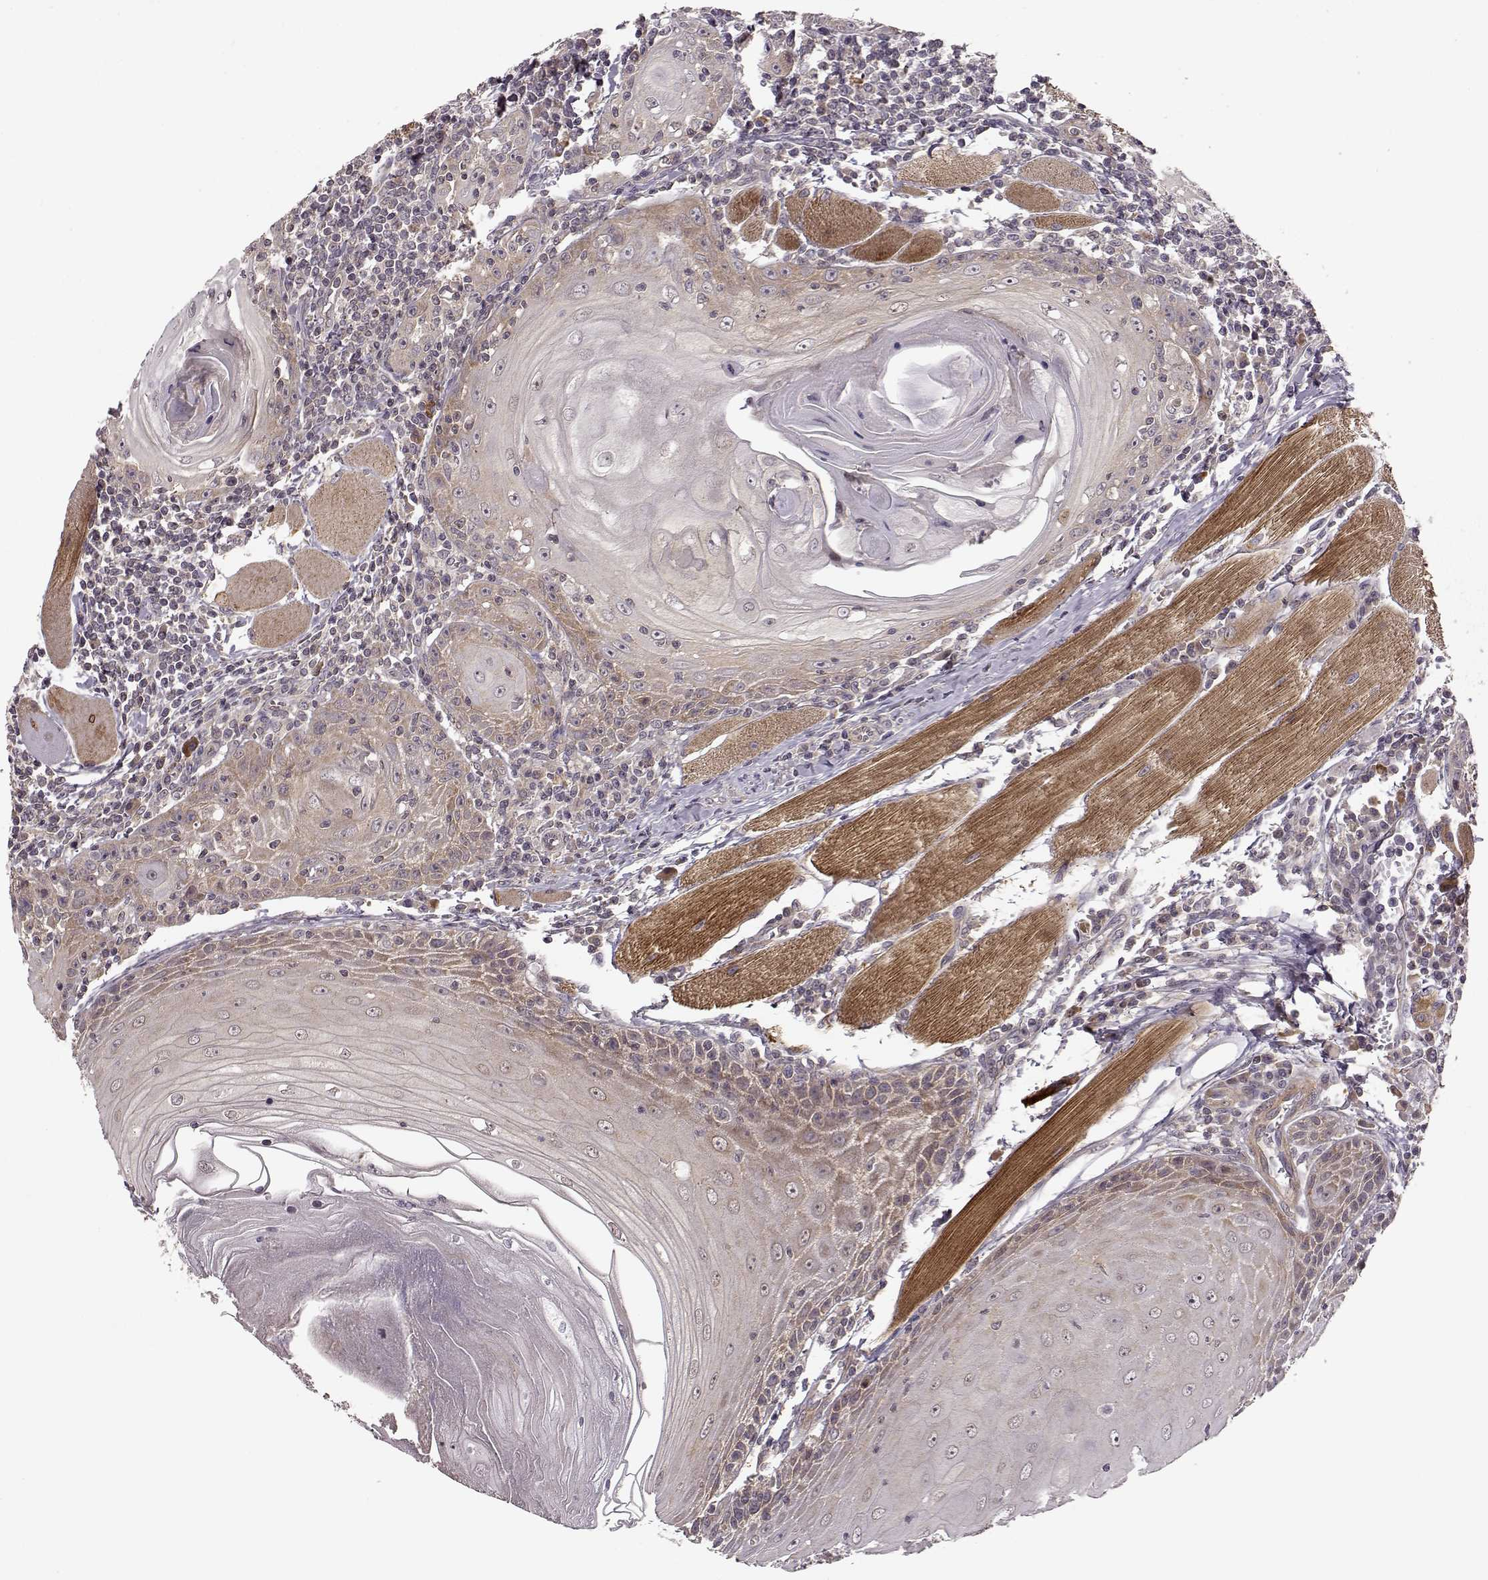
{"staining": {"intensity": "weak", "quantity": "<25%", "location": "cytoplasmic/membranous"}, "tissue": "head and neck cancer", "cell_type": "Tumor cells", "image_type": "cancer", "snomed": [{"axis": "morphology", "description": "Normal tissue, NOS"}, {"axis": "morphology", "description": "Squamous cell carcinoma, NOS"}, {"axis": "topography", "description": "Oral tissue"}, {"axis": "topography", "description": "Head-Neck"}], "caption": "Tumor cells show no significant expression in head and neck cancer (squamous cell carcinoma).", "gene": "SLAIN2", "patient": {"sex": "male", "age": 52}}